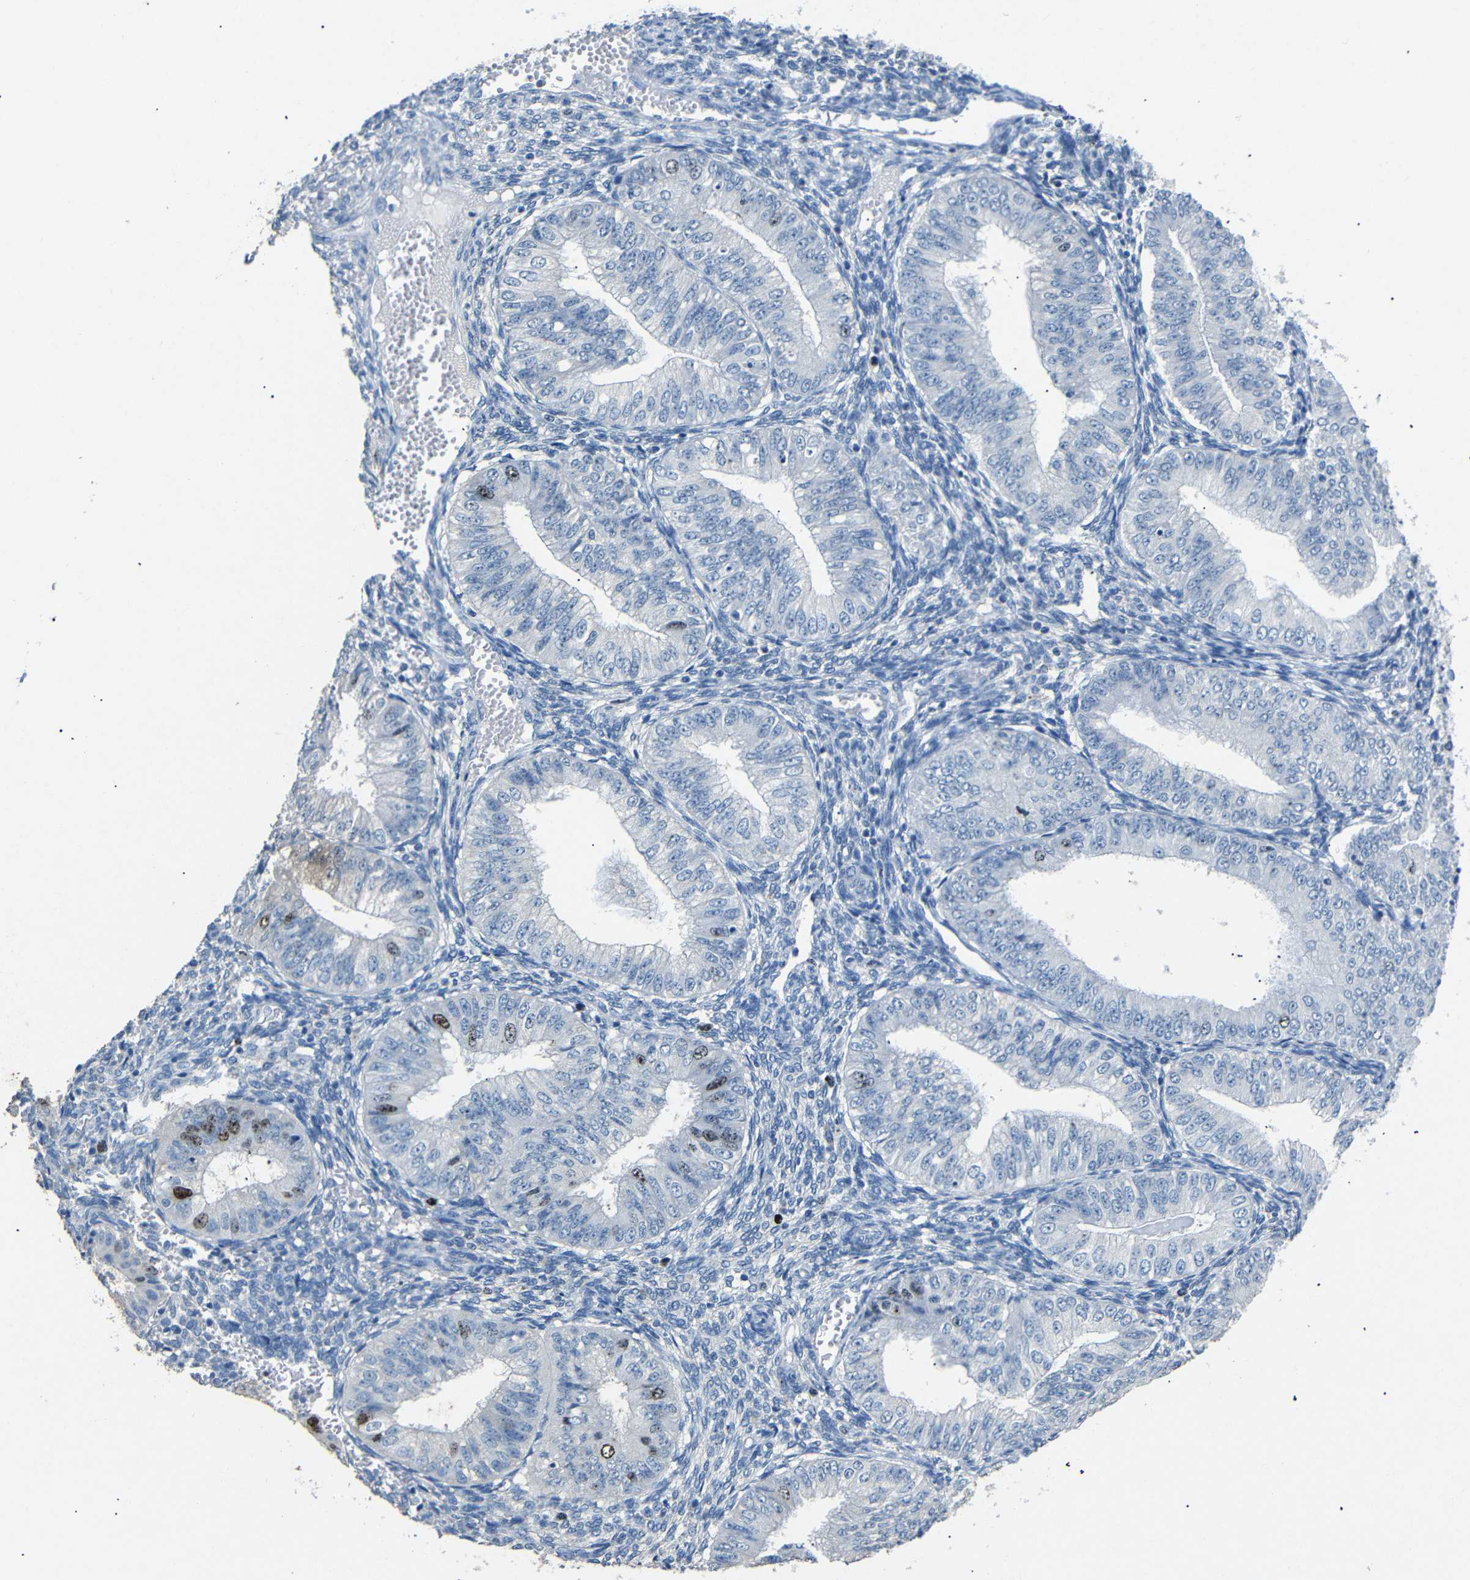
{"staining": {"intensity": "strong", "quantity": "<25%", "location": "nuclear"}, "tissue": "endometrial cancer", "cell_type": "Tumor cells", "image_type": "cancer", "snomed": [{"axis": "morphology", "description": "Normal tissue, NOS"}, {"axis": "morphology", "description": "Adenocarcinoma, NOS"}, {"axis": "topography", "description": "Endometrium"}], "caption": "This image shows immunohistochemistry staining of endometrial cancer (adenocarcinoma), with medium strong nuclear staining in approximately <25% of tumor cells.", "gene": "INCENP", "patient": {"sex": "female", "age": 53}}